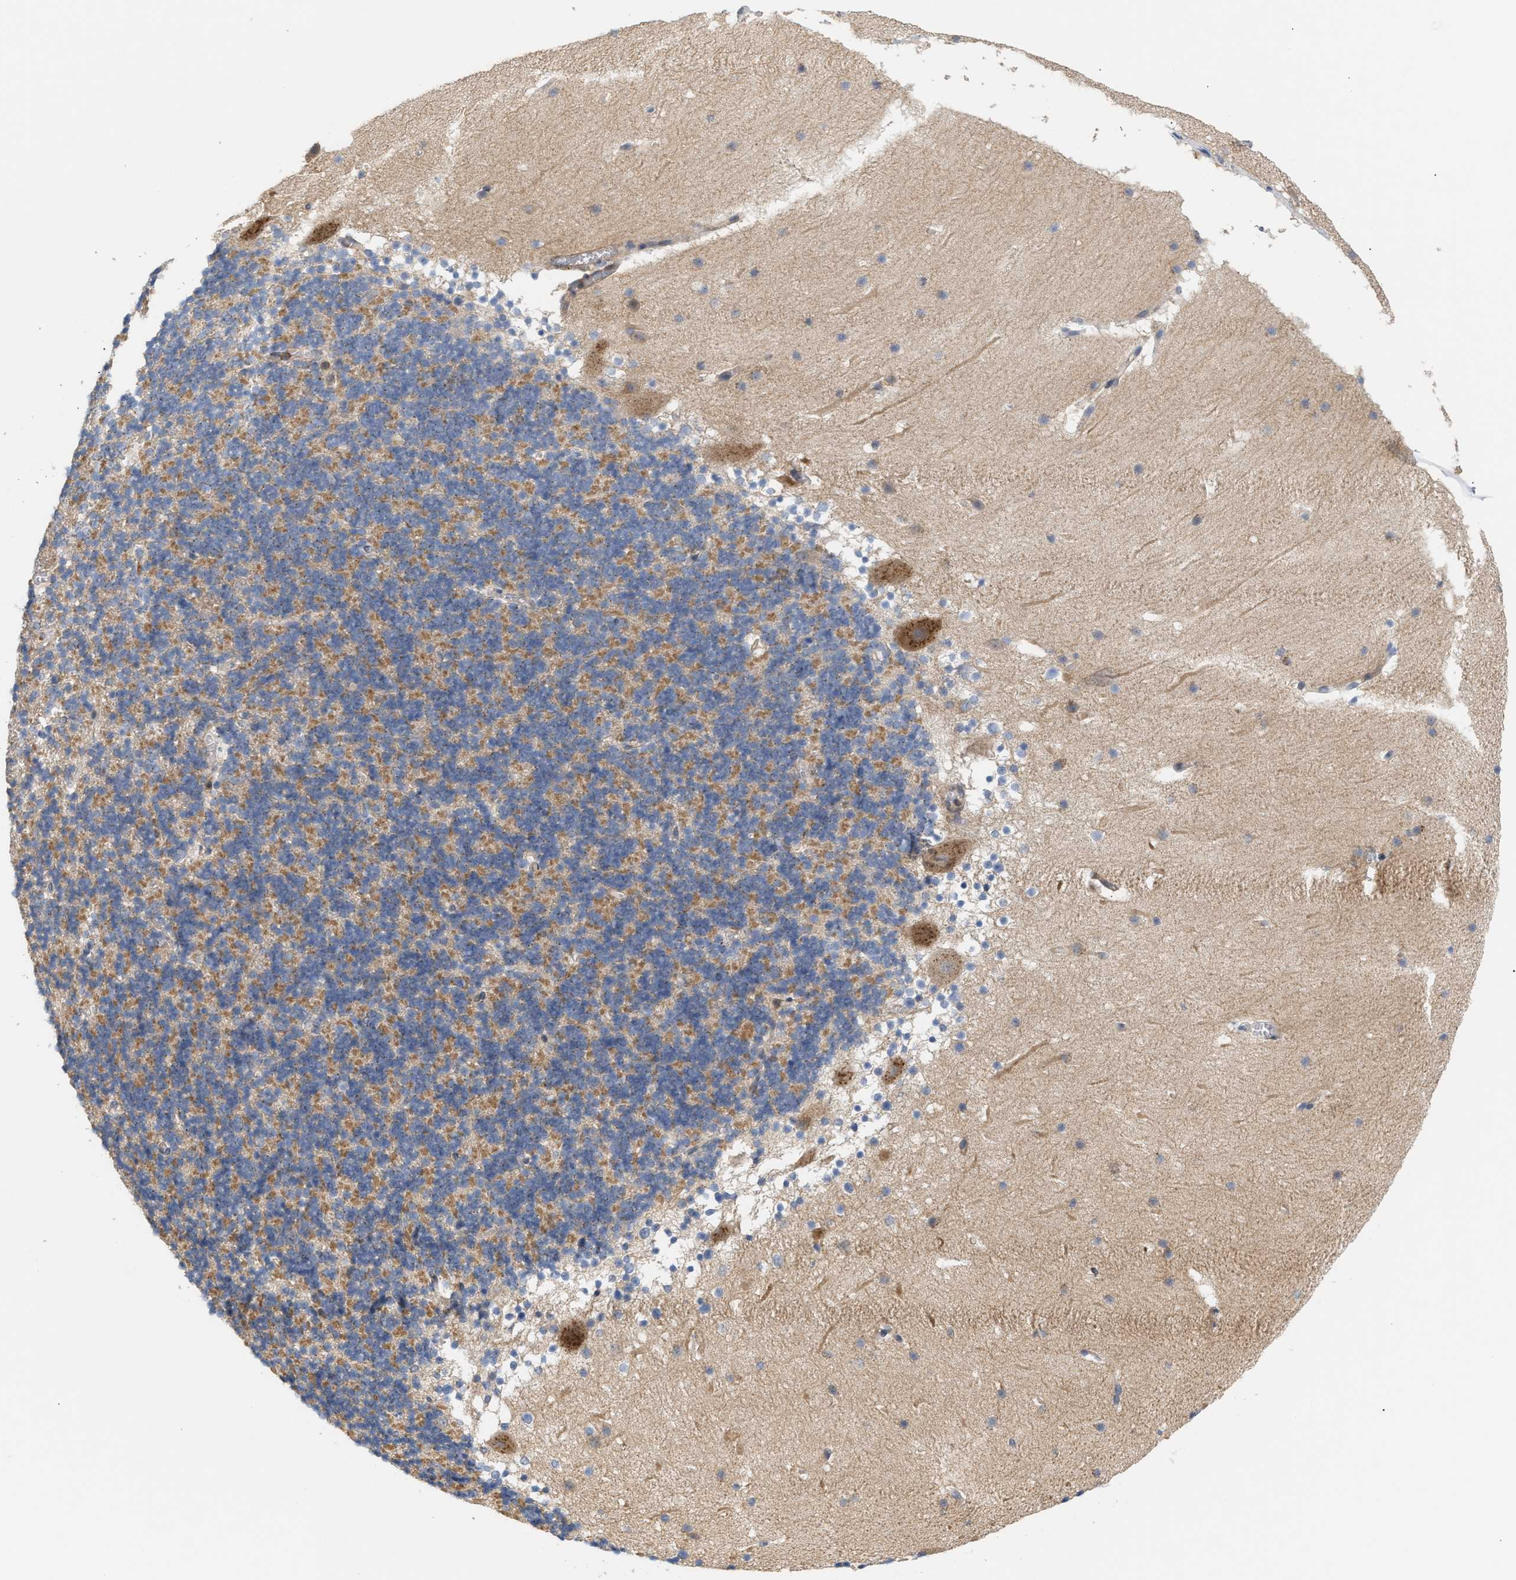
{"staining": {"intensity": "moderate", "quantity": ">75%", "location": "cytoplasmic/membranous"}, "tissue": "cerebellum", "cell_type": "Cells in granular layer", "image_type": "normal", "snomed": [{"axis": "morphology", "description": "Normal tissue, NOS"}, {"axis": "topography", "description": "Cerebellum"}], "caption": "High-magnification brightfield microscopy of unremarkable cerebellum stained with DAB (brown) and counterstained with hematoxylin (blue). cells in granular layer exhibit moderate cytoplasmic/membranous expression is seen in approximately>75% of cells.", "gene": "DBNL", "patient": {"sex": "male", "age": 45}}